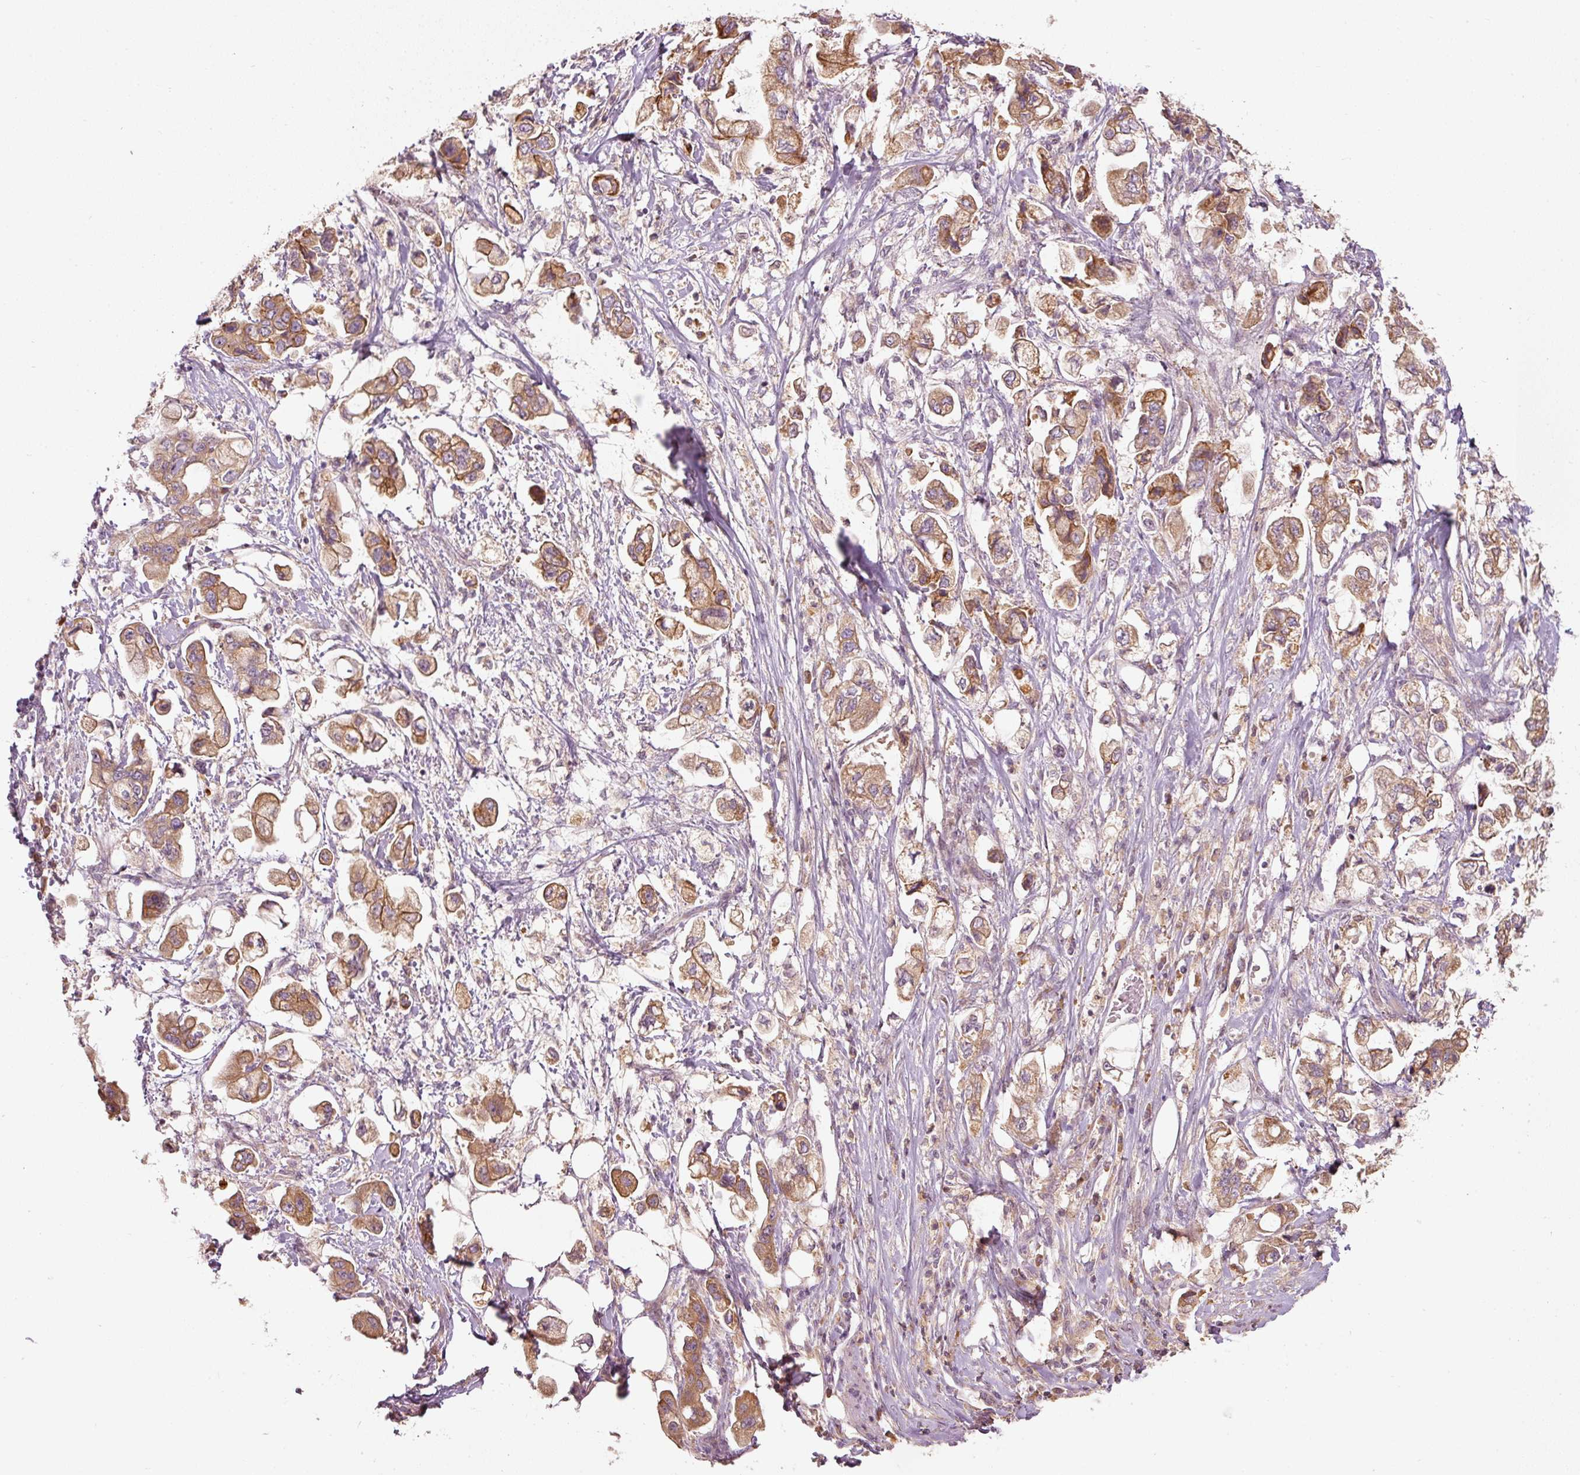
{"staining": {"intensity": "moderate", "quantity": ">75%", "location": "cytoplasmic/membranous"}, "tissue": "stomach cancer", "cell_type": "Tumor cells", "image_type": "cancer", "snomed": [{"axis": "morphology", "description": "Adenocarcinoma, NOS"}, {"axis": "topography", "description": "Stomach"}], "caption": "Immunohistochemistry (IHC) (DAB (3,3'-diaminobenzidine)) staining of human stomach cancer reveals moderate cytoplasmic/membranous protein staining in about >75% of tumor cells. The staining was performed using DAB (3,3'-diaminobenzidine) to visualize the protein expression in brown, while the nuclei were stained in blue with hematoxylin (Magnification: 20x).", "gene": "MAP10", "patient": {"sex": "male", "age": 62}}